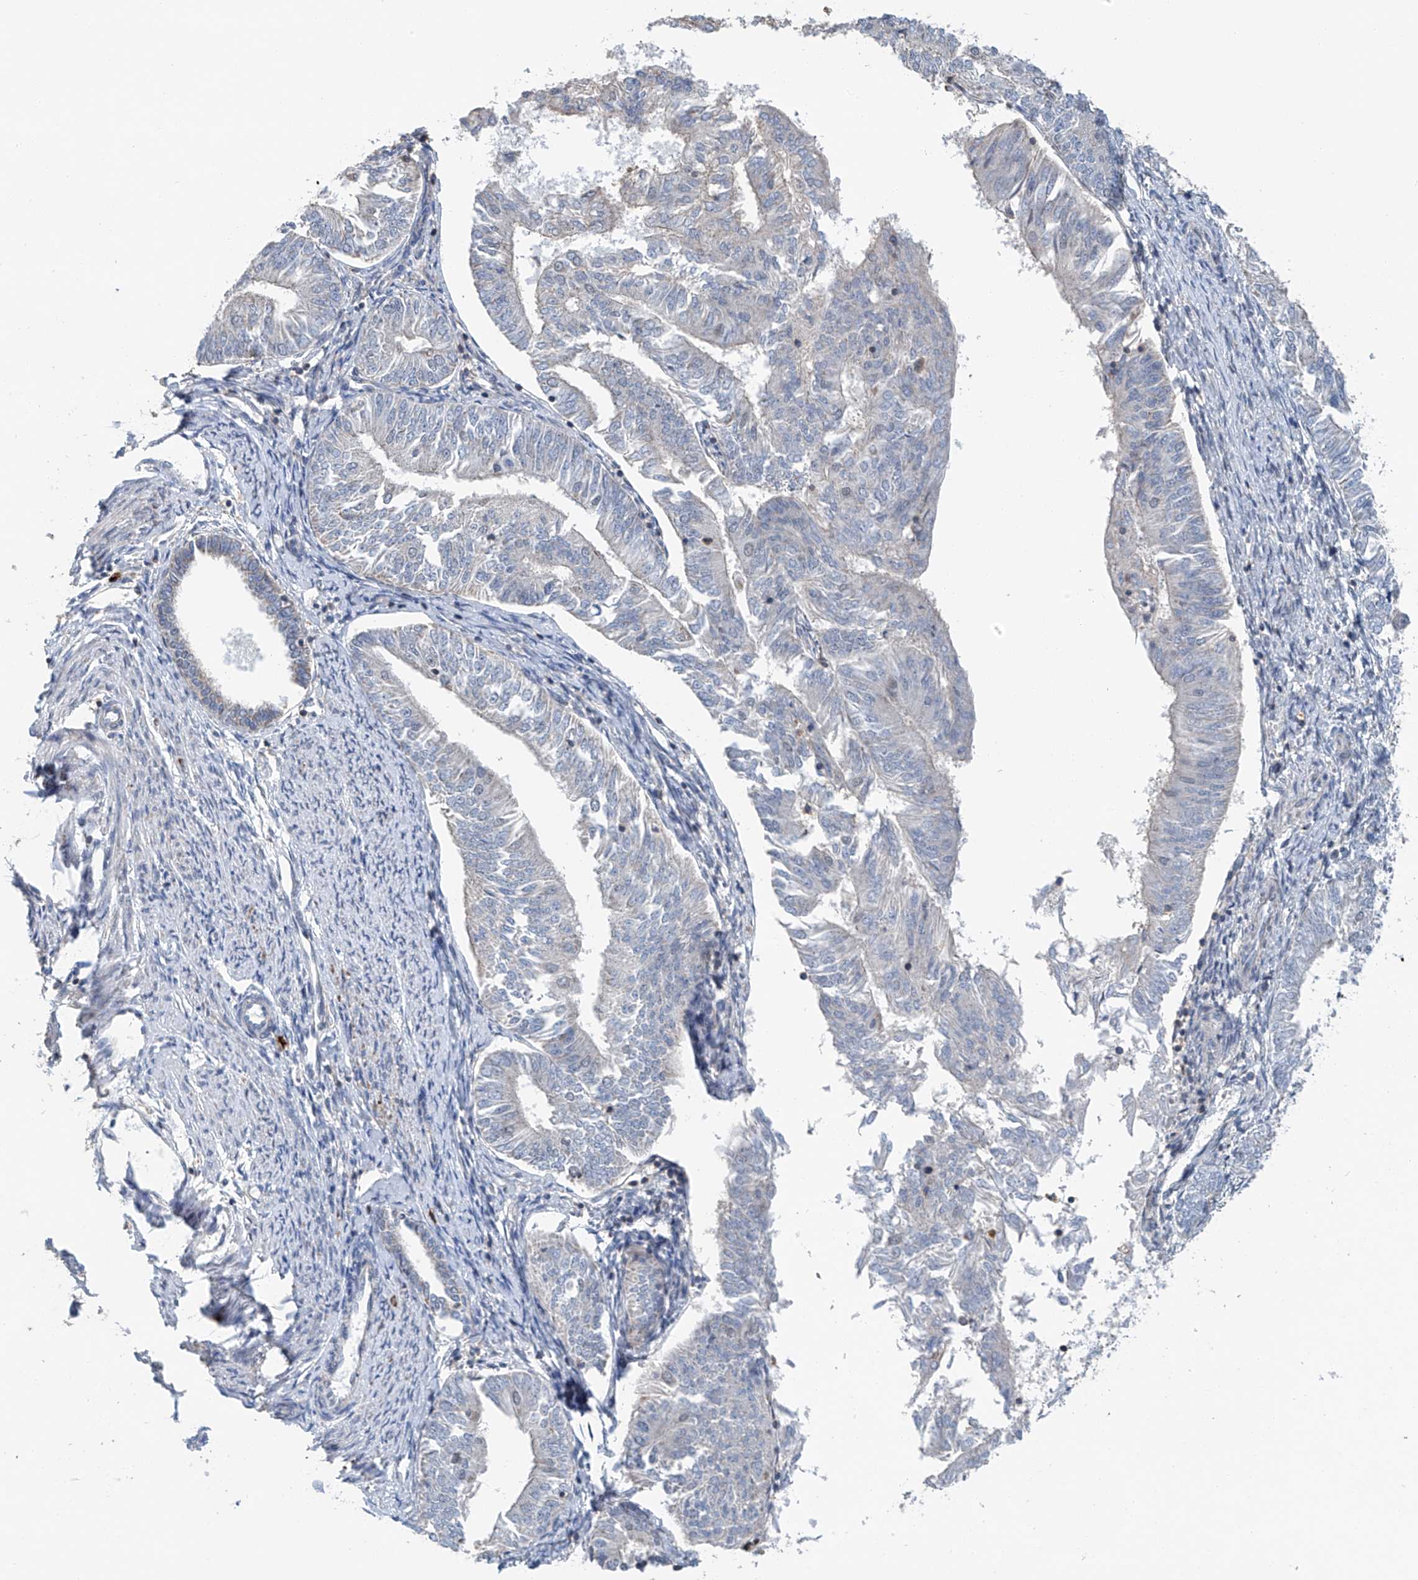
{"staining": {"intensity": "negative", "quantity": "none", "location": "none"}, "tissue": "endometrial cancer", "cell_type": "Tumor cells", "image_type": "cancer", "snomed": [{"axis": "morphology", "description": "Adenocarcinoma, NOS"}, {"axis": "topography", "description": "Endometrium"}], "caption": "Image shows no protein staining in tumor cells of endometrial cancer tissue. (IHC, brightfield microscopy, high magnification).", "gene": "KLF15", "patient": {"sex": "female", "age": 58}}